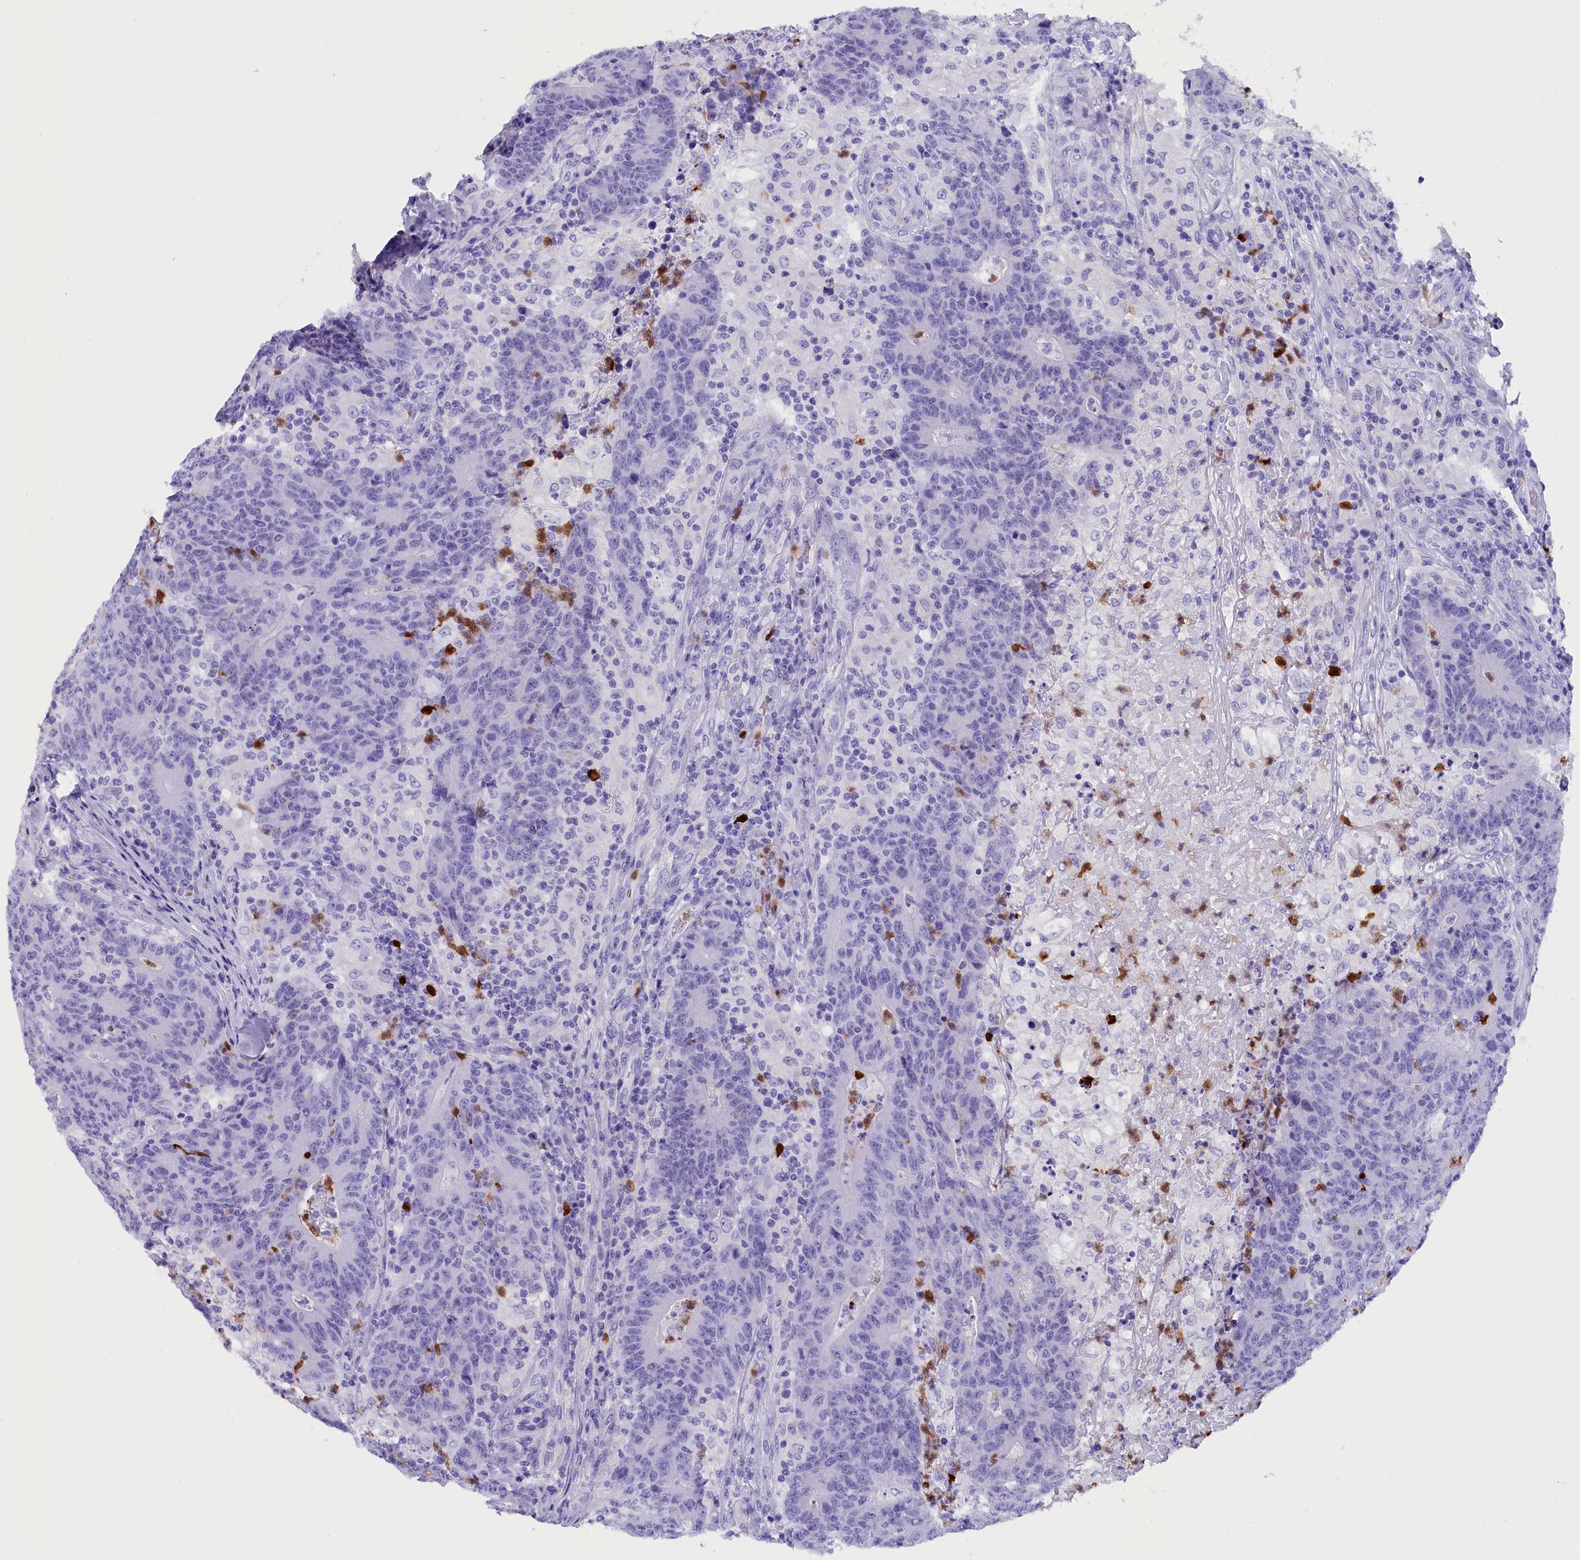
{"staining": {"intensity": "negative", "quantity": "none", "location": "none"}, "tissue": "colorectal cancer", "cell_type": "Tumor cells", "image_type": "cancer", "snomed": [{"axis": "morphology", "description": "Adenocarcinoma, NOS"}, {"axis": "topography", "description": "Colon"}], "caption": "A micrograph of human adenocarcinoma (colorectal) is negative for staining in tumor cells.", "gene": "CLC", "patient": {"sex": "female", "age": 75}}